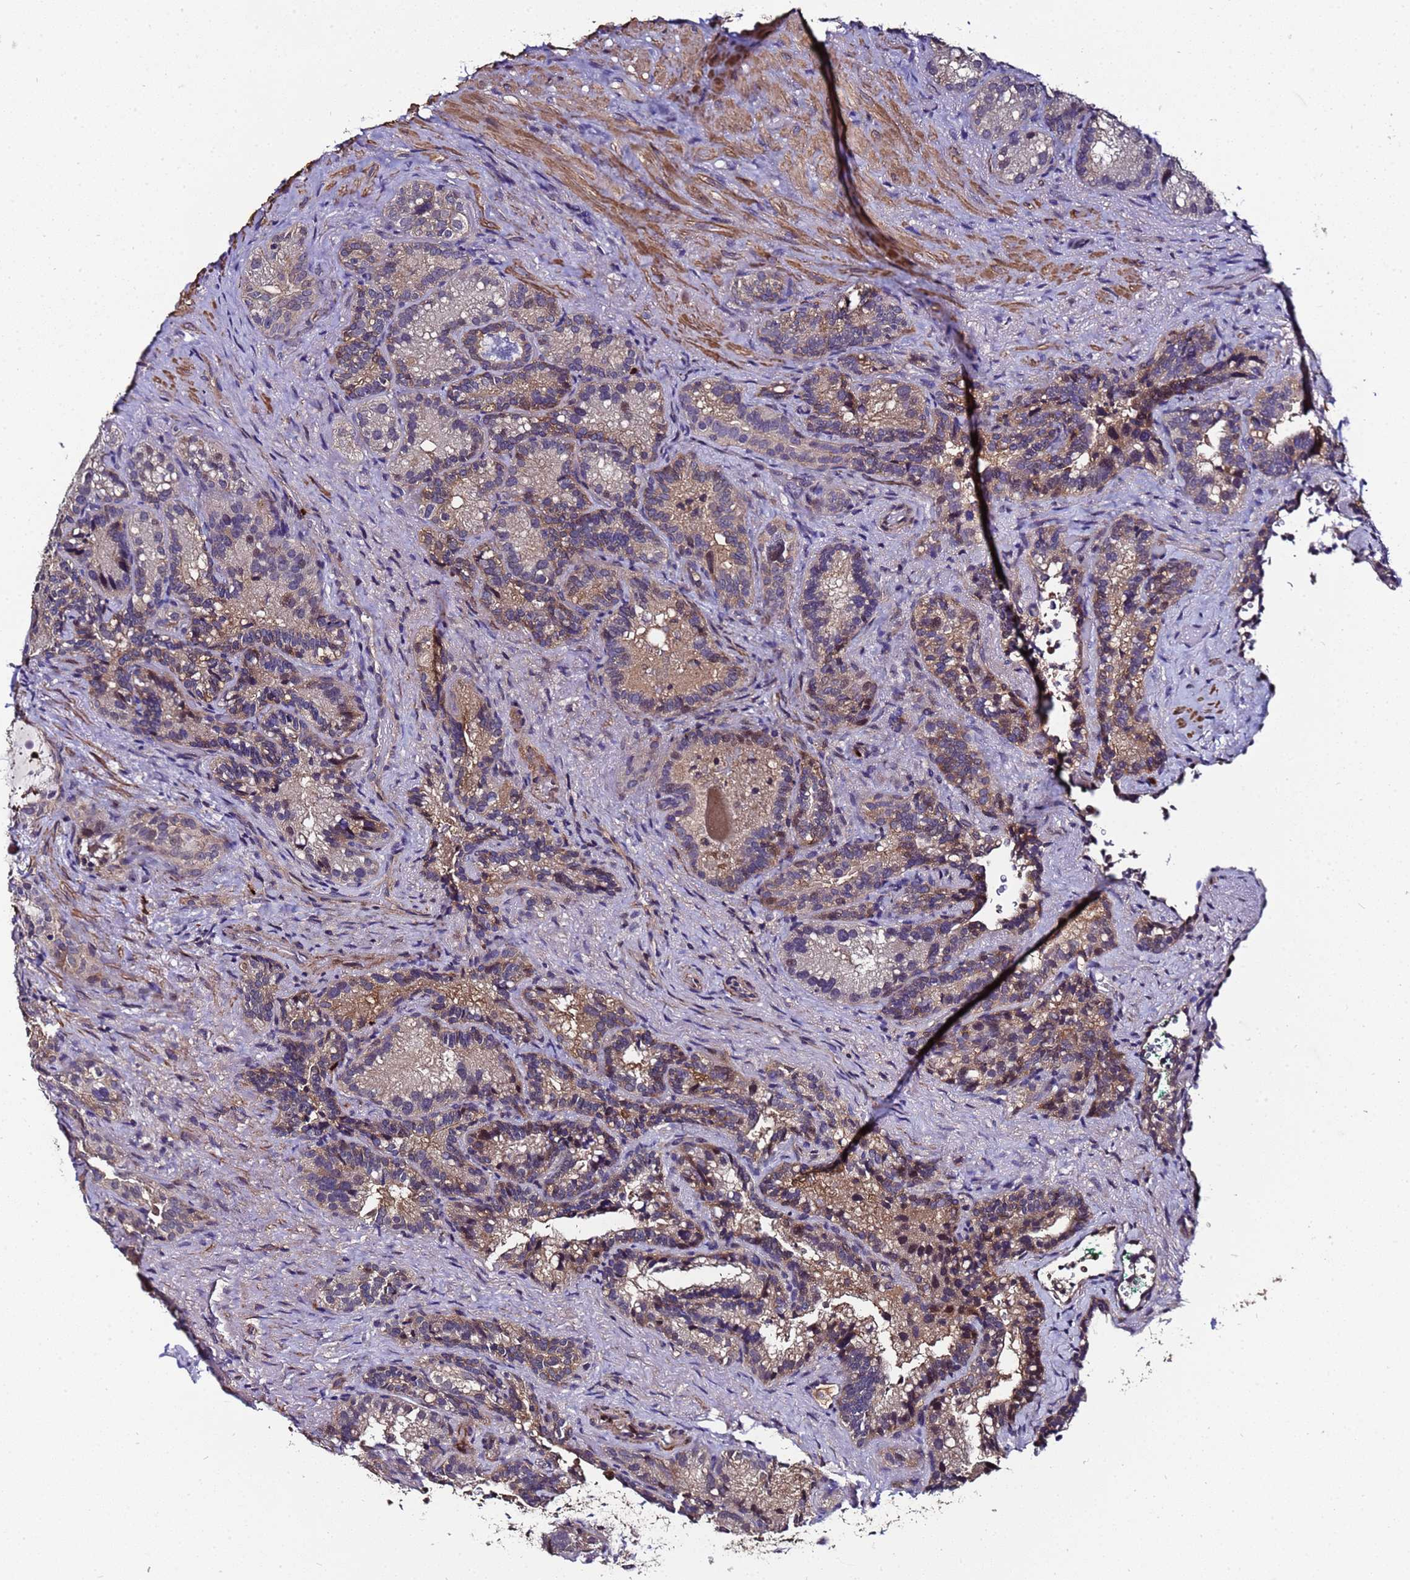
{"staining": {"intensity": "moderate", "quantity": "<25%", "location": "cytoplasmic/membranous,nuclear"}, "tissue": "seminal vesicle", "cell_type": "Glandular cells", "image_type": "normal", "snomed": [{"axis": "morphology", "description": "Normal tissue, NOS"}, {"axis": "topography", "description": "Seminal veicle"}], "caption": "Immunohistochemical staining of benign seminal vesicle displays <25% levels of moderate cytoplasmic/membranous,nuclear protein expression in approximately <25% of glandular cells. (Stains: DAB (3,3'-diaminobenzidine) in brown, nuclei in blue, Microscopy: brightfield microscopy at high magnification).", "gene": "GSTCD", "patient": {"sex": "male", "age": 62}}